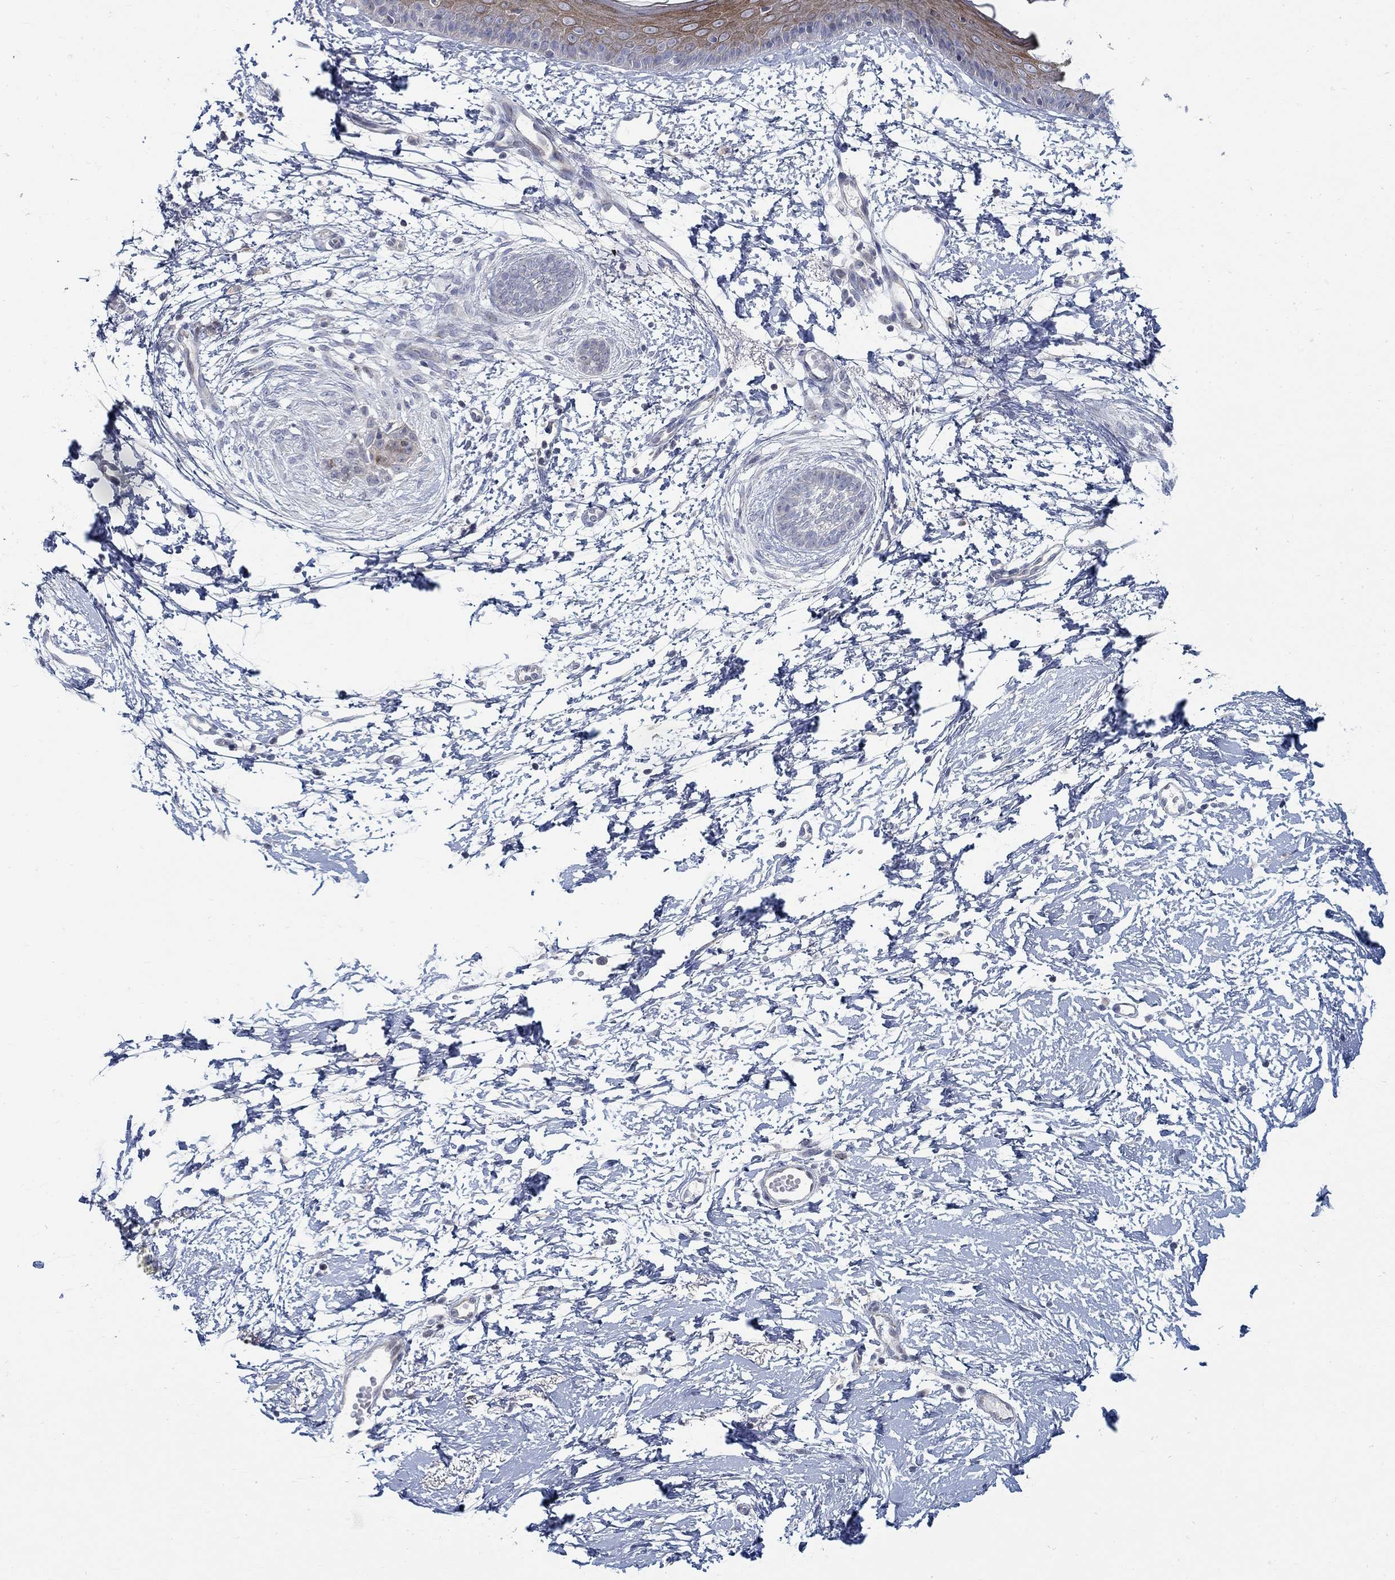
{"staining": {"intensity": "negative", "quantity": "none", "location": "none"}, "tissue": "skin cancer", "cell_type": "Tumor cells", "image_type": "cancer", "snomed": [{"axis": "morphology", "description": "Normal tissue, NOS"}, {"axis": "morphology", "description": "Basal cell carcinoma"}, {"axis": "topography", "description": "Skin"}], "caption": "Immunohistochemistry photomicrograph of human basal cell carcinoma (skin) stained for a protein (brown), which shows no expression in tumor cells. (Brightfield microscopy of DAB (3,3'-diaminobenzidine) IHC at high magnification).", "gene": "ANO7", "patient": {"sex": "male", "age": 84}}